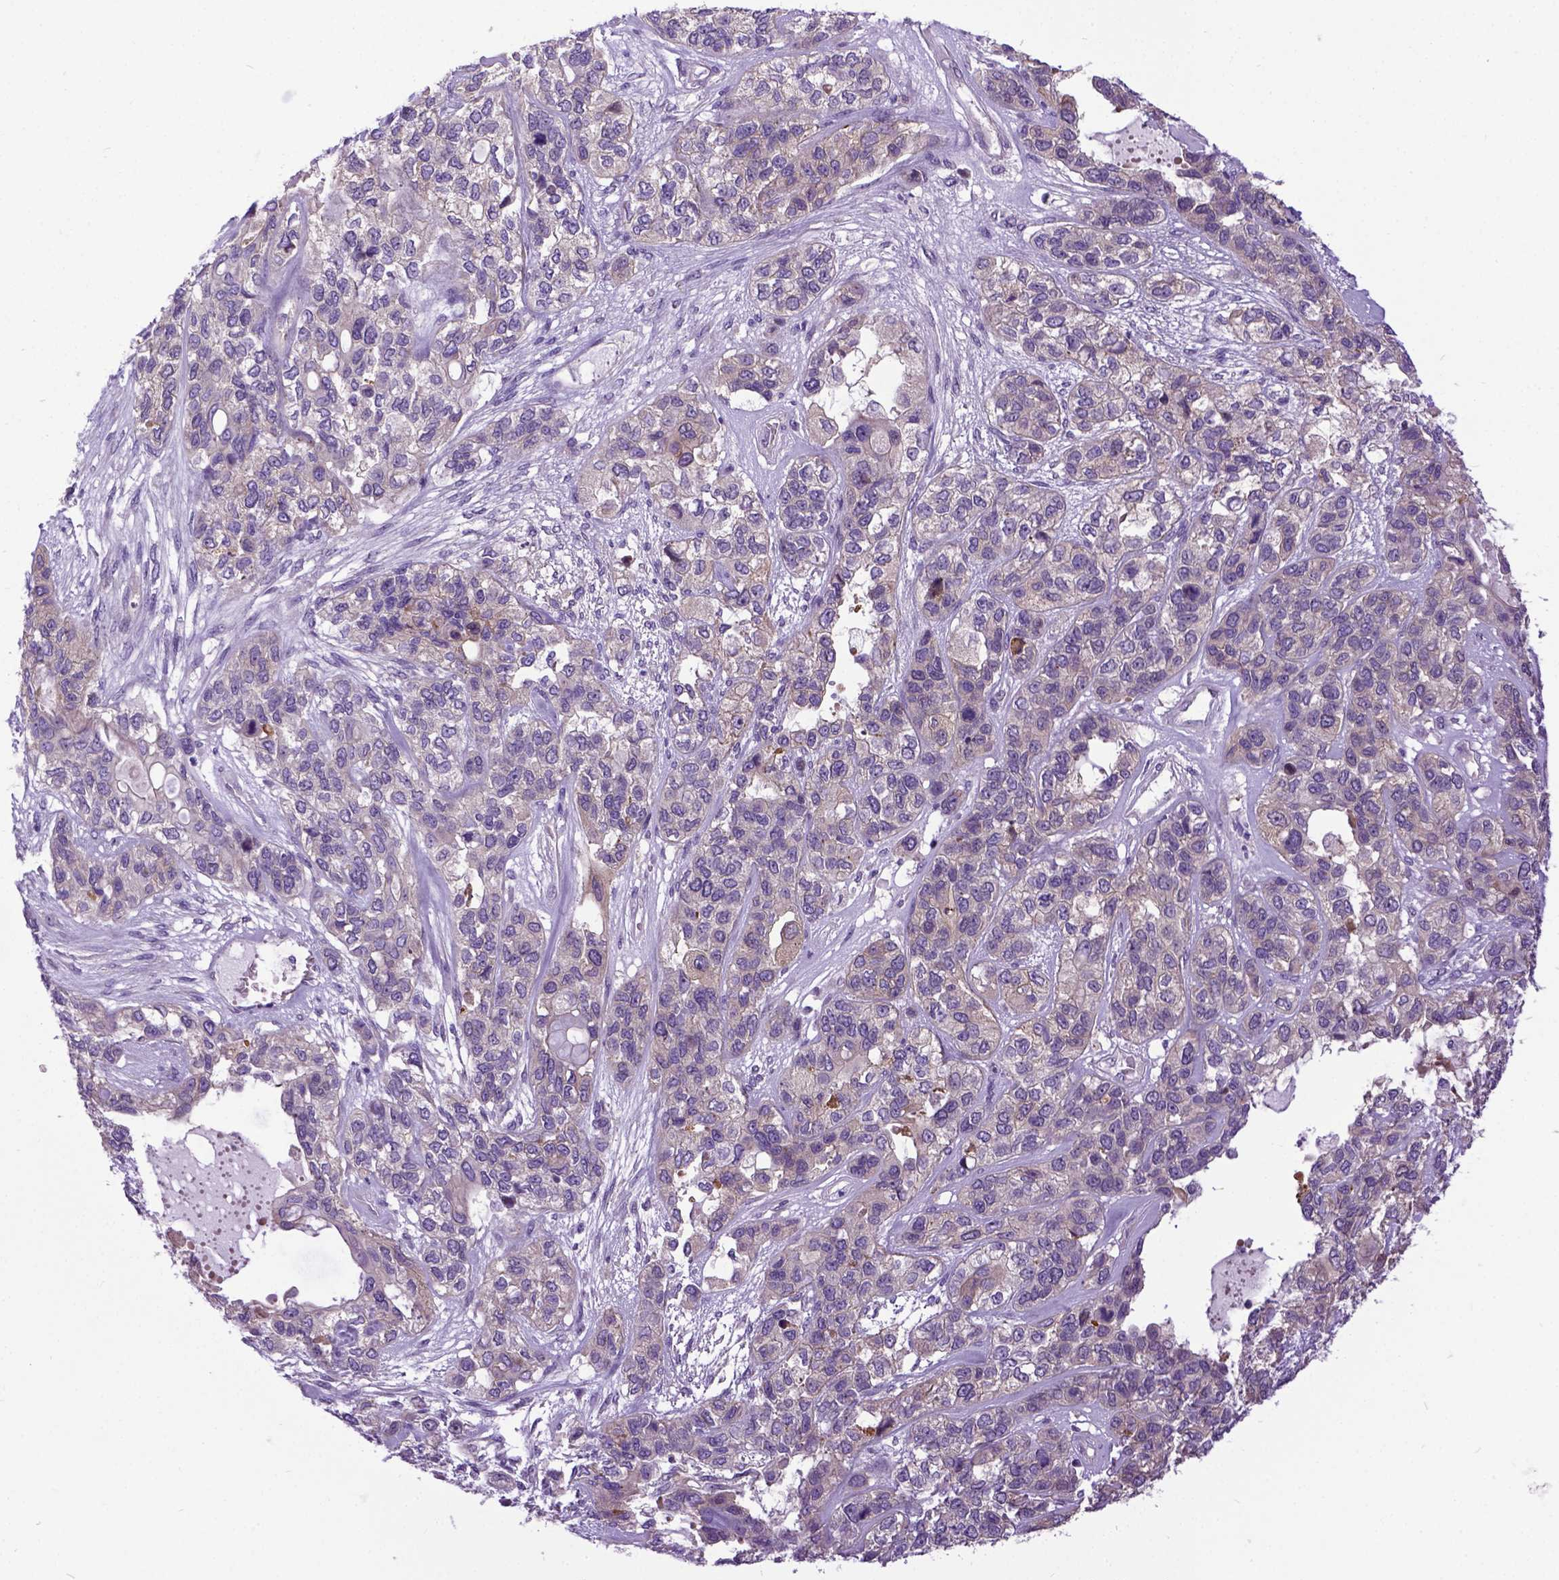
{"staining": {"intensity": "weak", "quantity": ">75%", "location": "cytoplasmic/membranous"}, "tissue": "lung cancer", "cell_type": "Tumor cells", "image_type": "cancer", "snomed": [{"axis": "morphology", "description": "Squamous cell carcinoma, NOS"}, {"axis": "topography", "description": "Lung"}], "caption": "High-magnification brightfield microscopy of squamous cell carcinoma (lung) stained with DAB (3,3'-diaminobenzidine) (brown) and counterstained with hematoxylin (blue). tumor cells exhibit weak cytoplasmic/membranous positivity is identified in approximately>75% of cells. (Stains: DAB in brown, nuclei in blue, Microscopy: brightfield microscopy at high magnification).", "gene": "NEK5", "patient": {"sex": "female", "age": 70}}